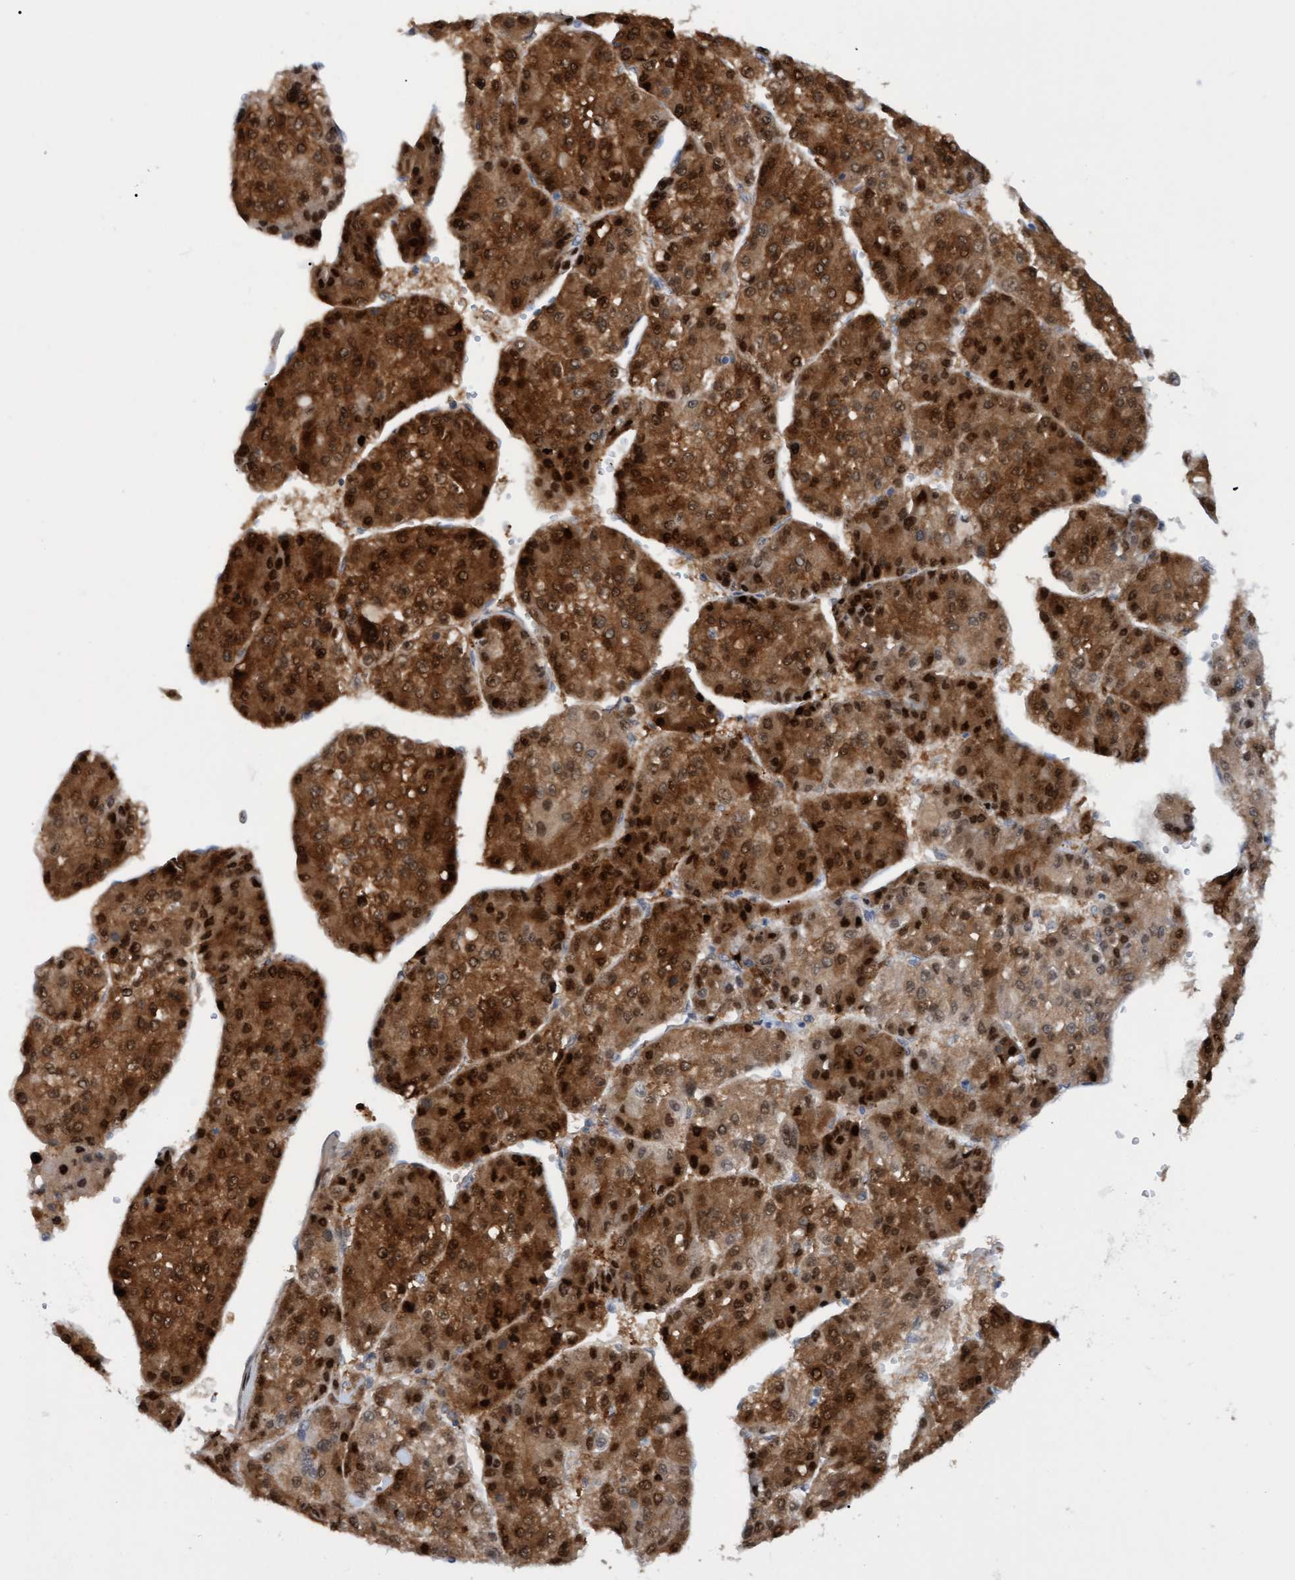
{"staining": {"intensity": "strong", "quantity": ">75%", "location": "cytoplasmic/membranous,nuclear"}, "tissue": "liver cancer", "cell_type": "Tumor cells", "image_type": "cancer", "snomed": [{"axis": "morphology", "description": "Carcinoma, Hepatocellular, NOS"}, {"axis": "topography", "description": "Liver"}], "caption": "Liver cancer was stained to show a protein in brown. There is high levels of strong cytoplasmic/membranous and nuclear positivity in about >75% of tumor cells. The staining was performed using DAB (3,3'-diaminobenzidine) to visualize the protein expression in brown, while the nuclei were stained in blue with hematoxylin (Magnification: 20x).", "gene": "PINX1", "patient": {"sex": "female", "age": 73}}